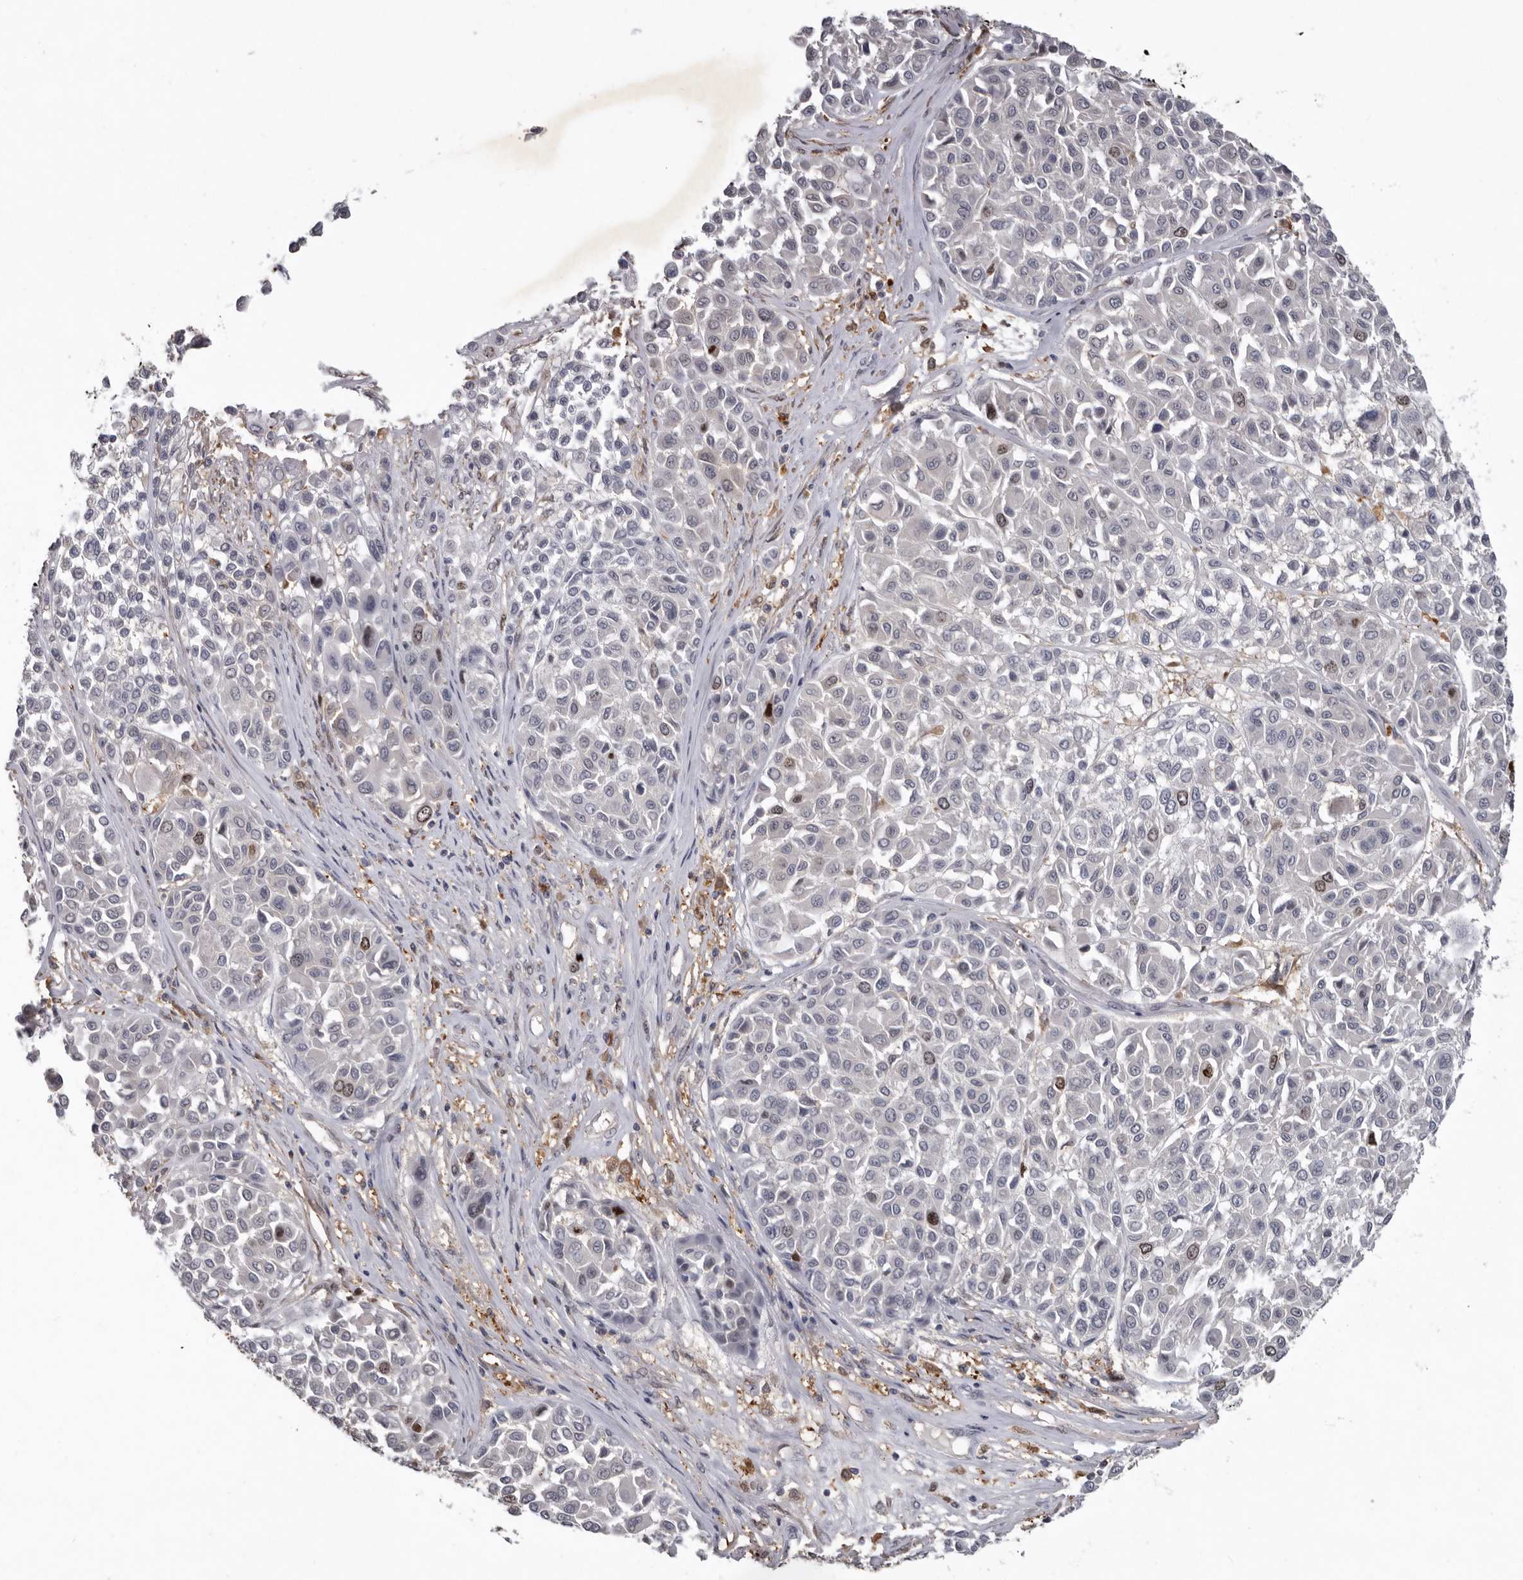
{"staining": {"intensity": "negative", "quantity": "none", "location": "none"}, "tissue": "melanoma", "cell_type": "Tumor cells", "image_type": "cancer", "snomed": [{"axis": "morphology", "description": "Malignant melanoma, Metastatic site"}, {"axis": "topography", "description": "Soft tissue"}], "caption": "This photomicrograph is of malignant melanoma (metastatic site) stained with immunohistochemistry to label a protein in brown with the nuclei are counter-stained blue. There is no staining in tumor cells.", "gene": "CDCA8", "patient": {"sex": "male", "age": 41}}